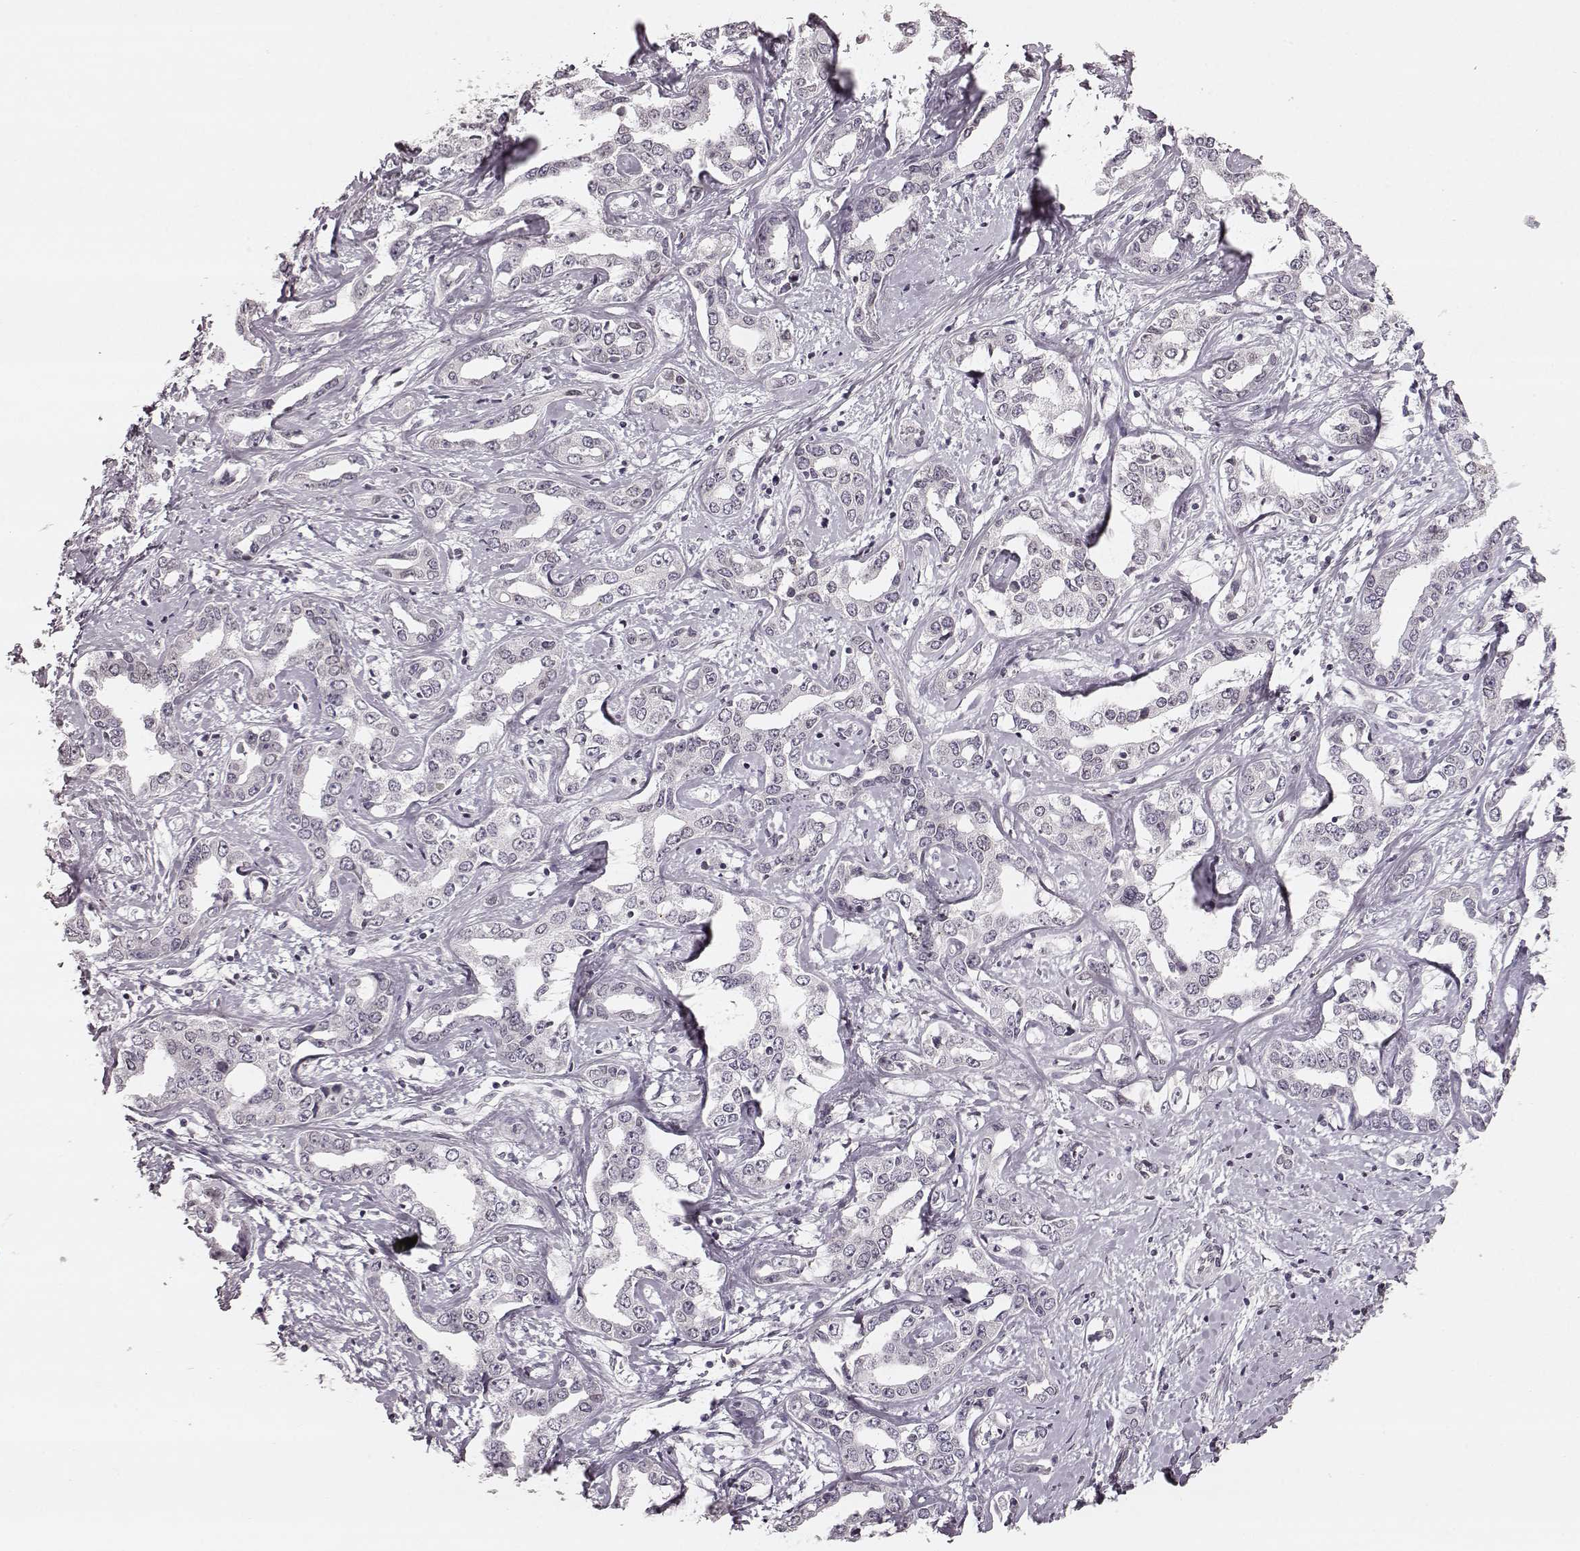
{"staining": {"intensity": "weak", "quantity": "<25%", "location": "cytoplasmic/membranous,nuclear"}, "tissue": "liver cancer", "cell_type": "Tumor cells", "image_type": "cancer", "snomed": [{"axis": "morphology", "description": "Cholangiocarcinoma"}, {"axis": "topography", "description": "Liver"}], "caption": "DAB (3,3'-diaminobenzidine) immunohistochemical staining of human liver cholangiocarcinoma demonstrates no significant staining in tumor cells.", "gene": "DCAF12", "patient": {"sex": "male", "age": 59}}